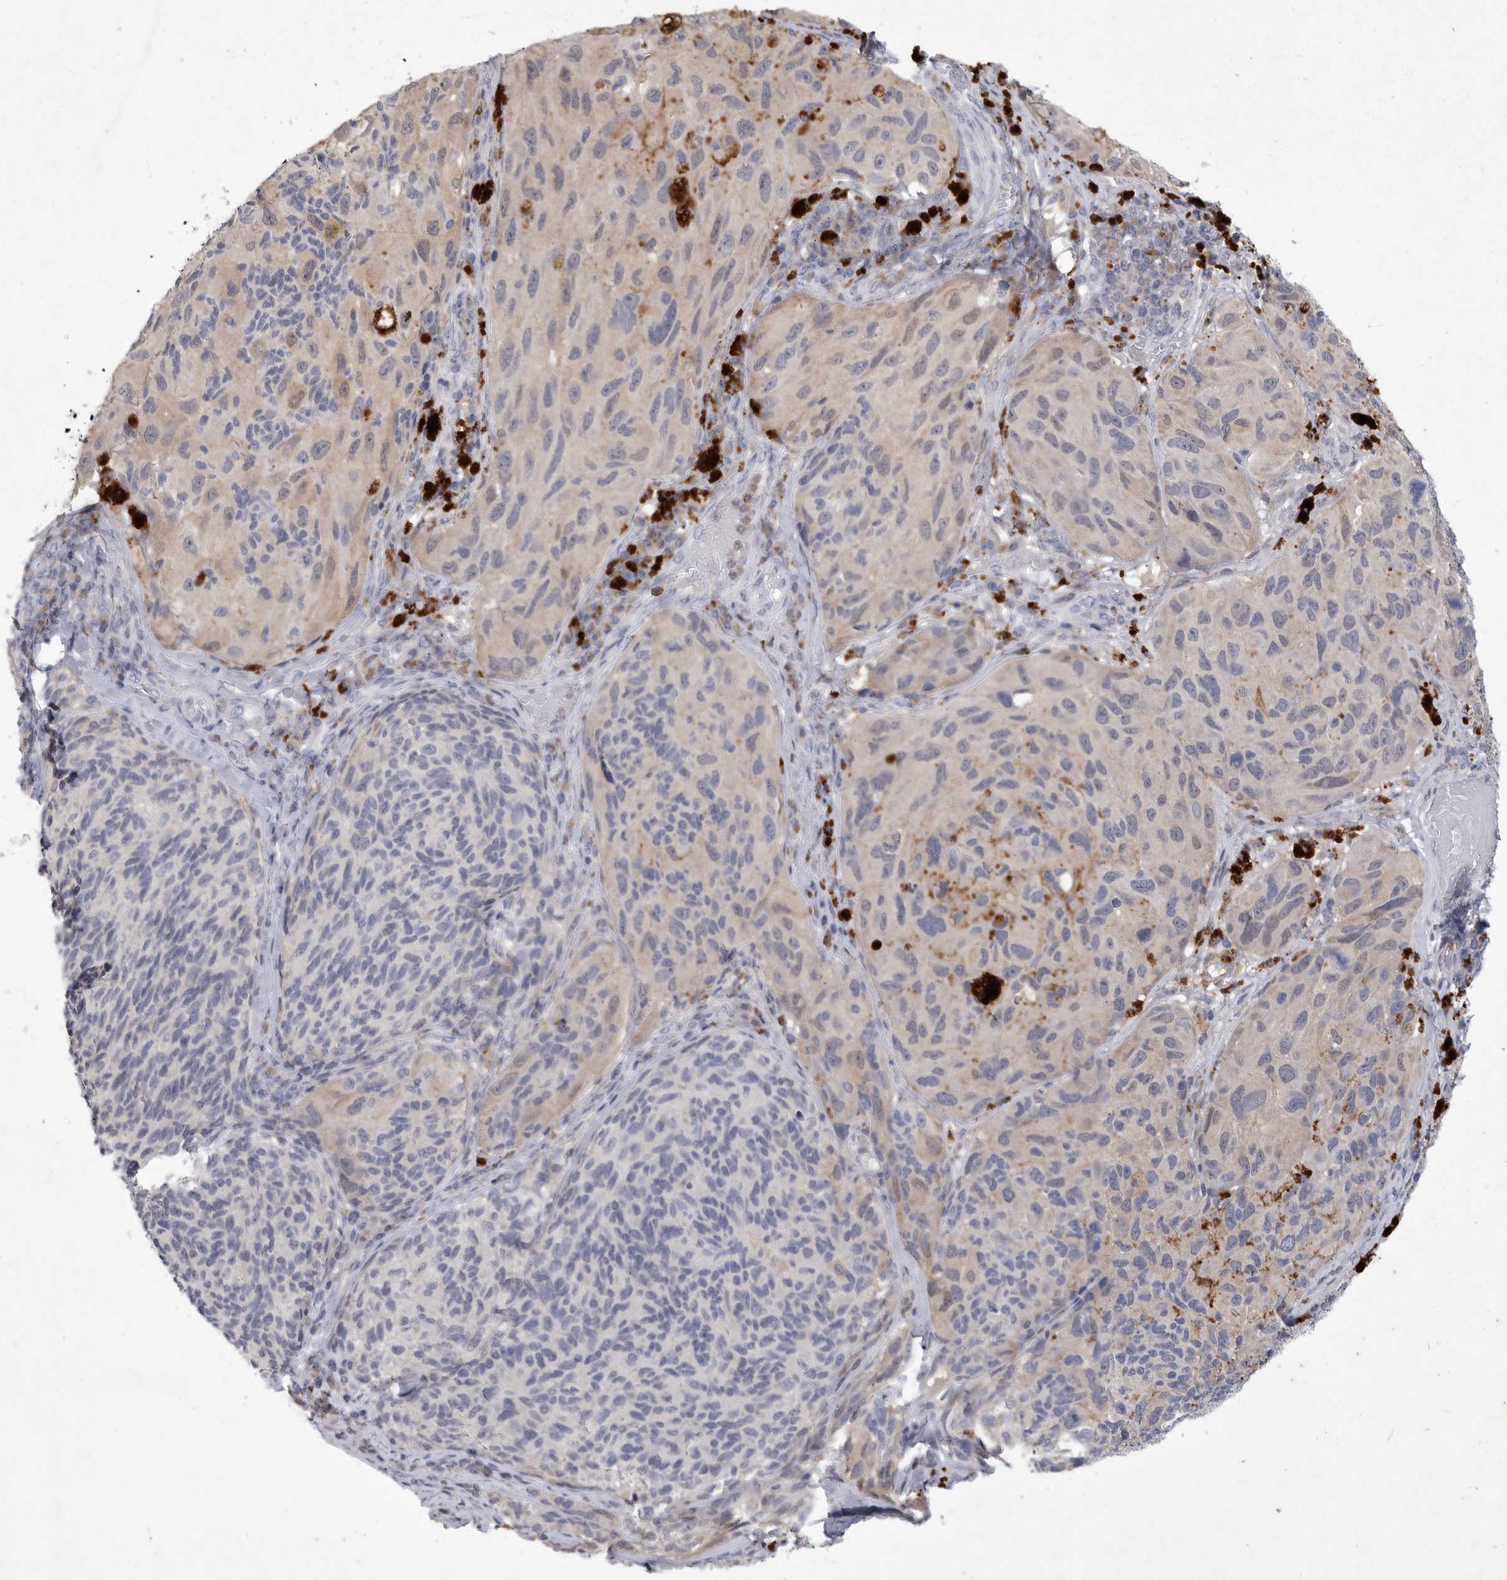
{"staining": {"intensity": "negative", "quantity": "none", "location": "none"}, "tissue": "melanoma", "cell_type": "Tumor cells", "image_type": "cancer", "snomed": [{"axis": "morphology", "description": "Malignant melanoma, NOS"}, {"axis": "topography", "description": "Skin"}], "caption": "Human melanoma stained for a protein using IHC reveals no expression in tumor cells.", "gene": "SIGLEC10", "patient": {"sex": "female", "age": 73}}